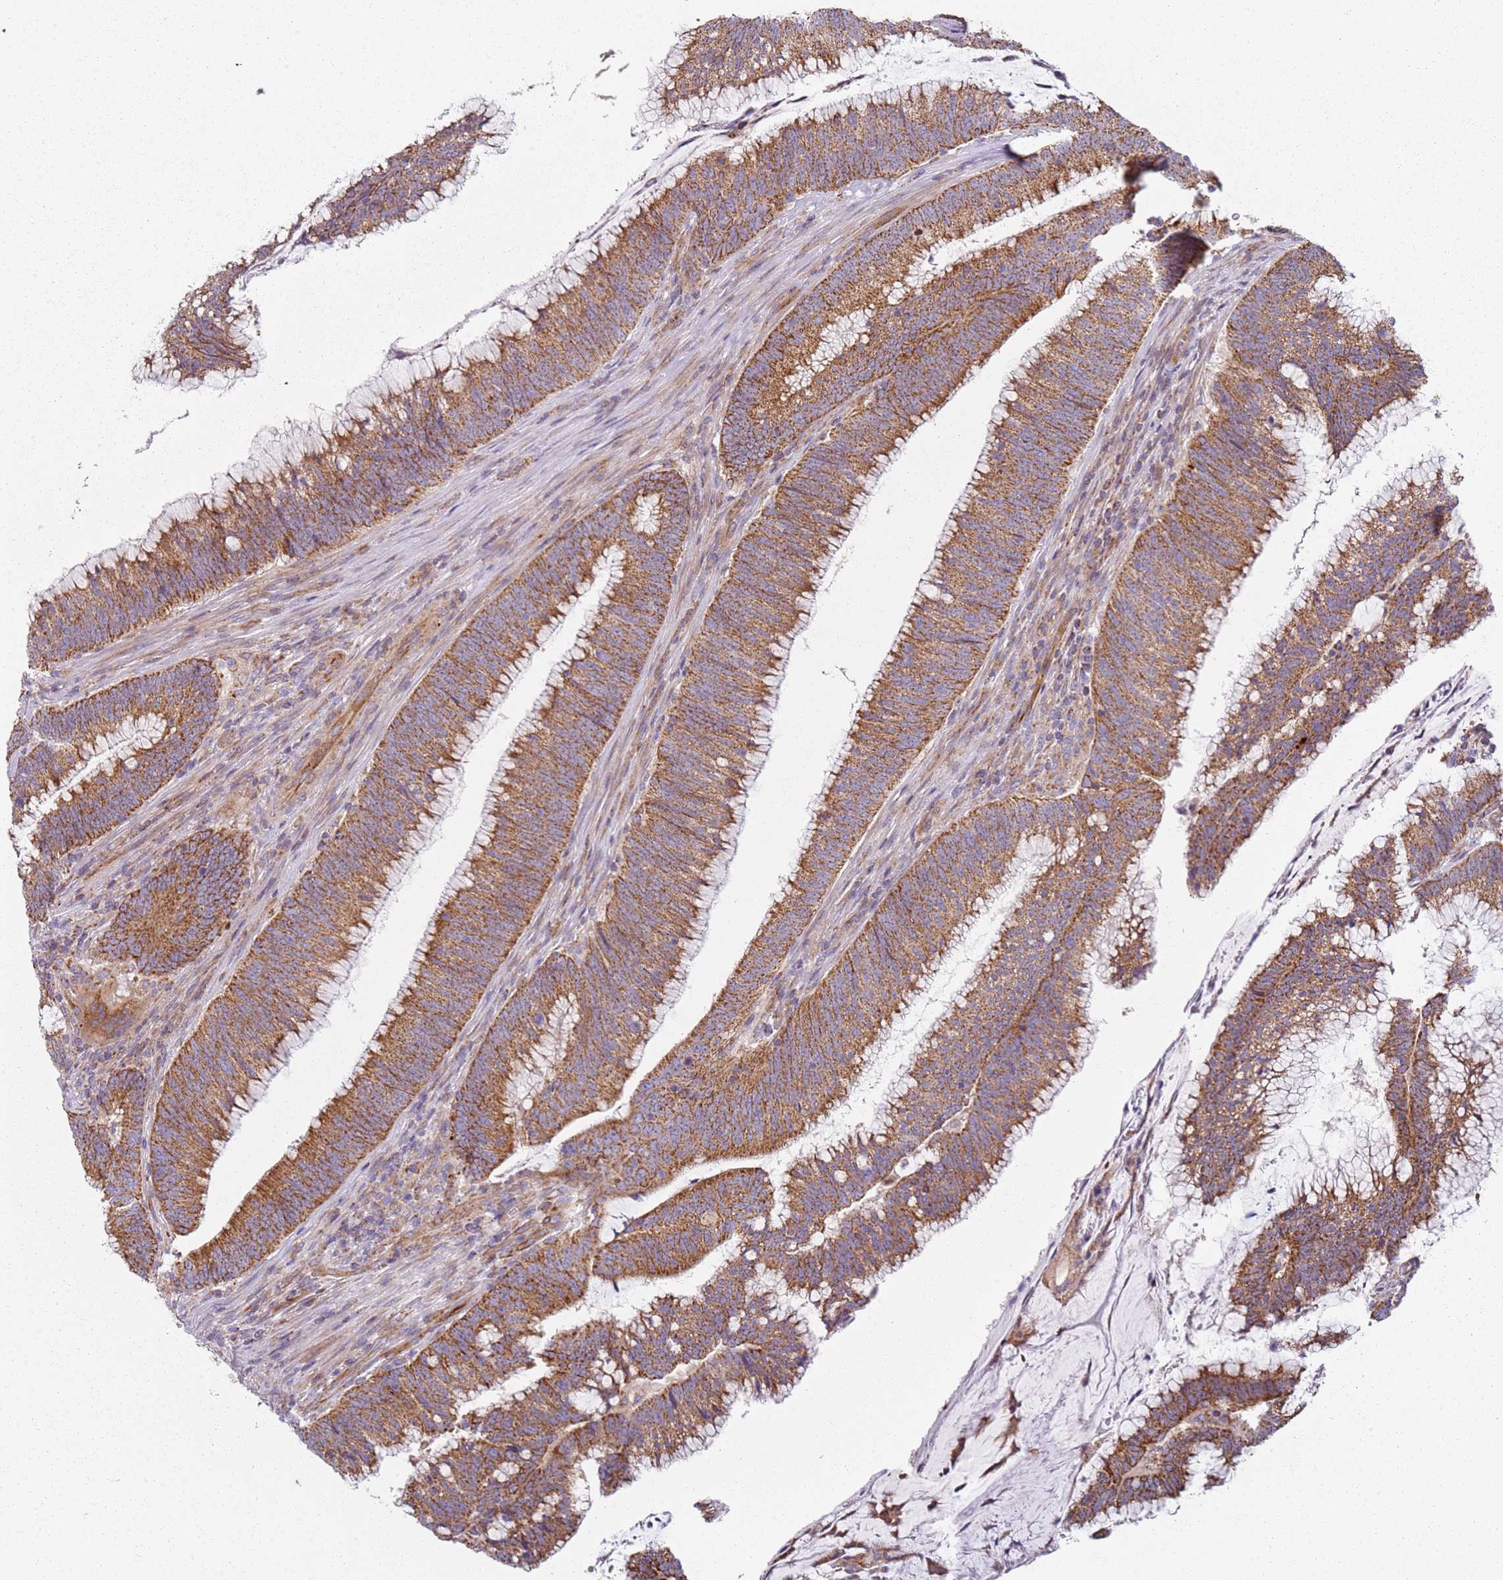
{"staining": {"intensity": "moderate", "quantity": ">75%", "location": "cytoplasmic/membranous"}, "tissue": "colorectal cancer", "cell_type": "Tumor cells", "image_type": "cancer", "snomed": [{"axis": "morphology", "description": "Adenocarcinoma, NOS"}, {"axis": "topography", "description": "Rectum"}], "caption": "Moderate cytoplasmic/membranous expression is identified in about >75% of tumor cells in colorectal cancer. (Brightfield microscopy of DAB IHC at high magnification).", "gene": "ALS2", "patient": {"sex": "female", "age": 77}}